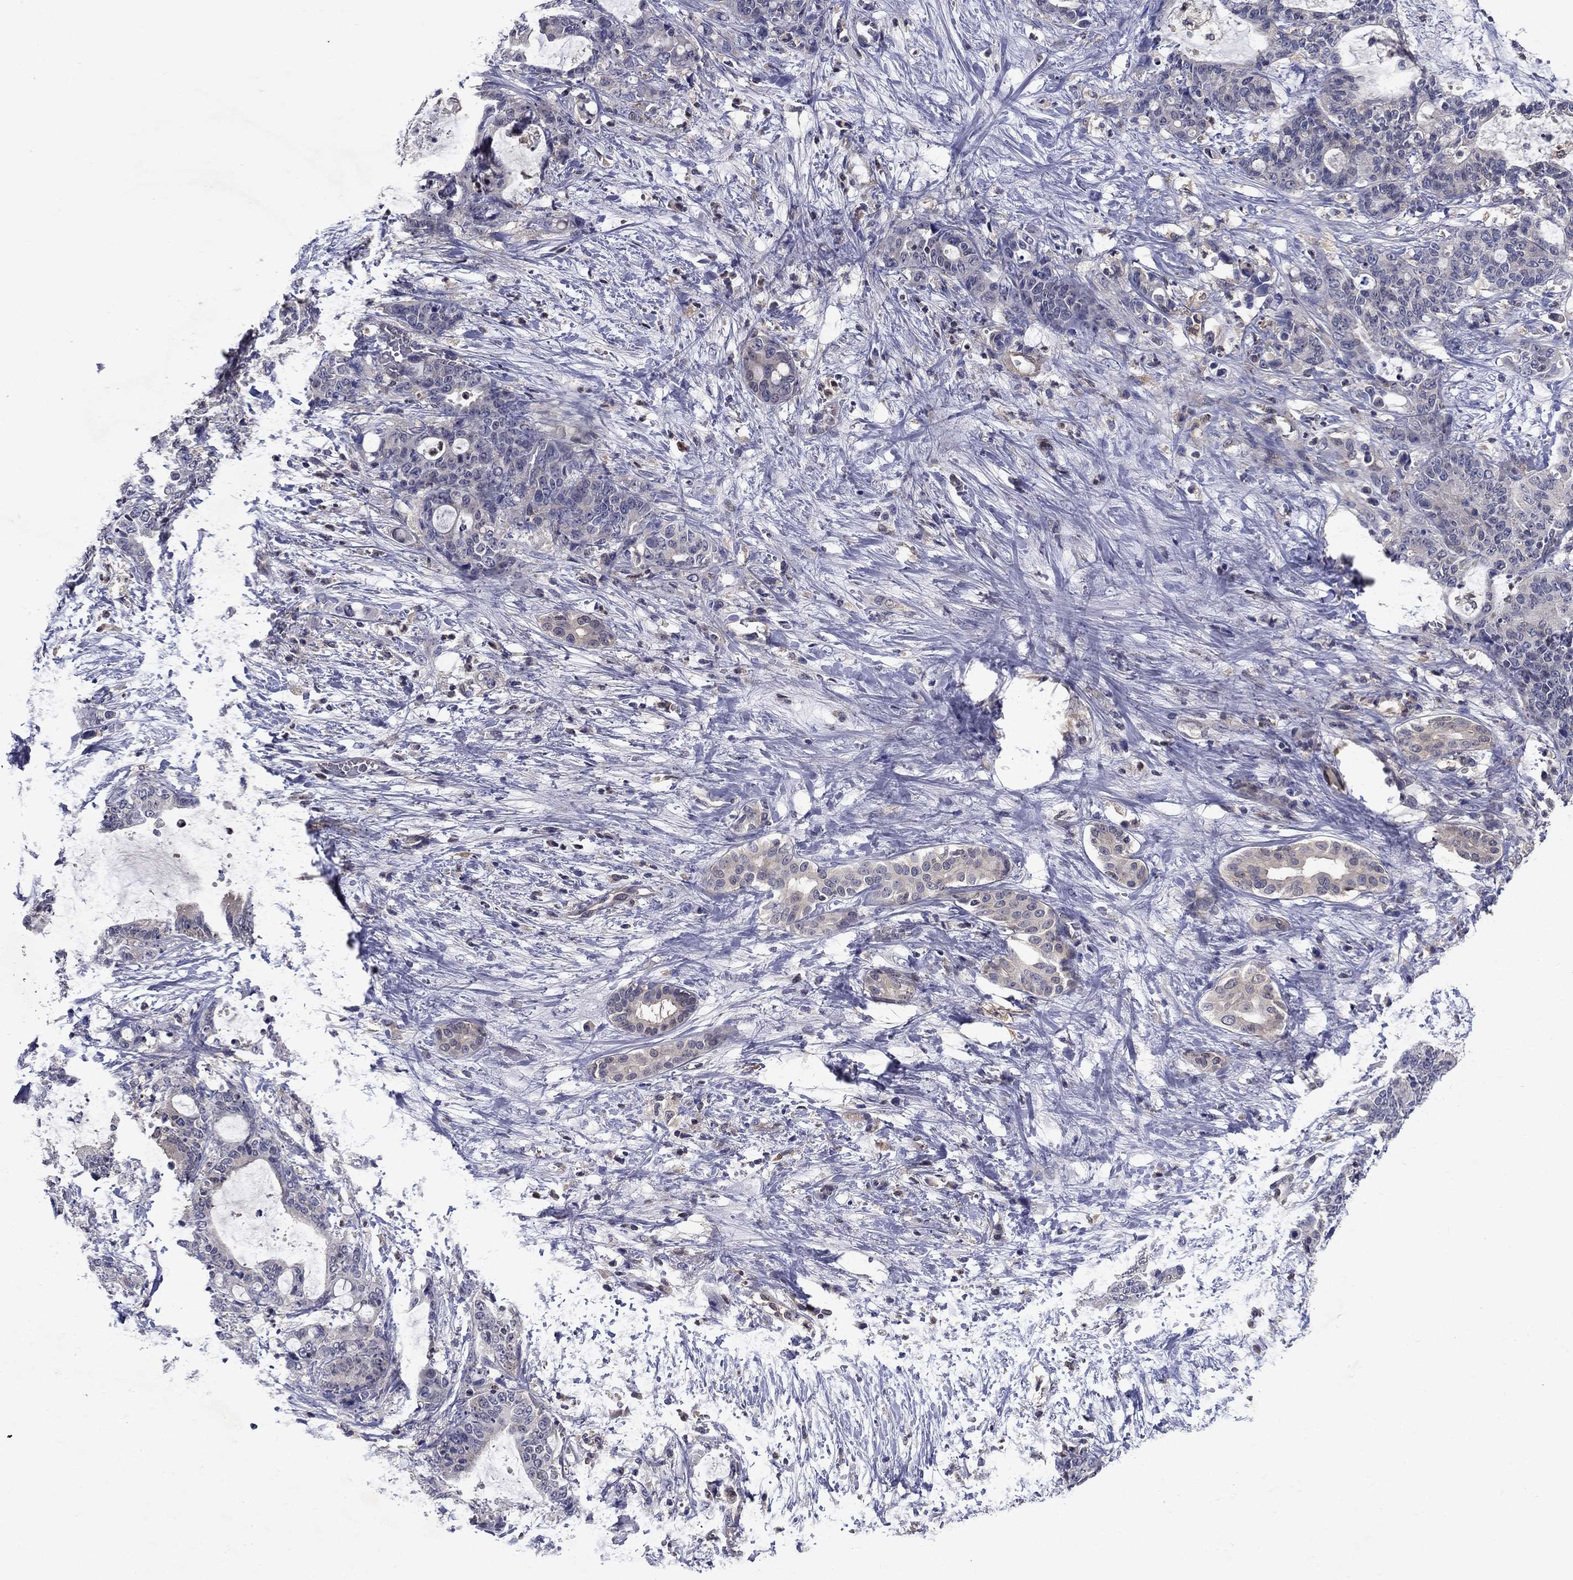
{"staining": {"intensity": "negative", "quantity": "none", "location": "none"}, "tissue": "liver cancer", "cell_type": "Tumor cells", "image_type": "cancer", "snomed": [{"axis": "morphology", "description": "Cholangiocarcinoma"}, {"axis": "topography", "description": "Liver"}], "caption": "Immunohistochemical staining of liver cancer (cholangiocarcinoma) demonstrates no significant expression in tumor cells.", "gene": "GLTP", "patient": {"sex": "female", "age": 73}}